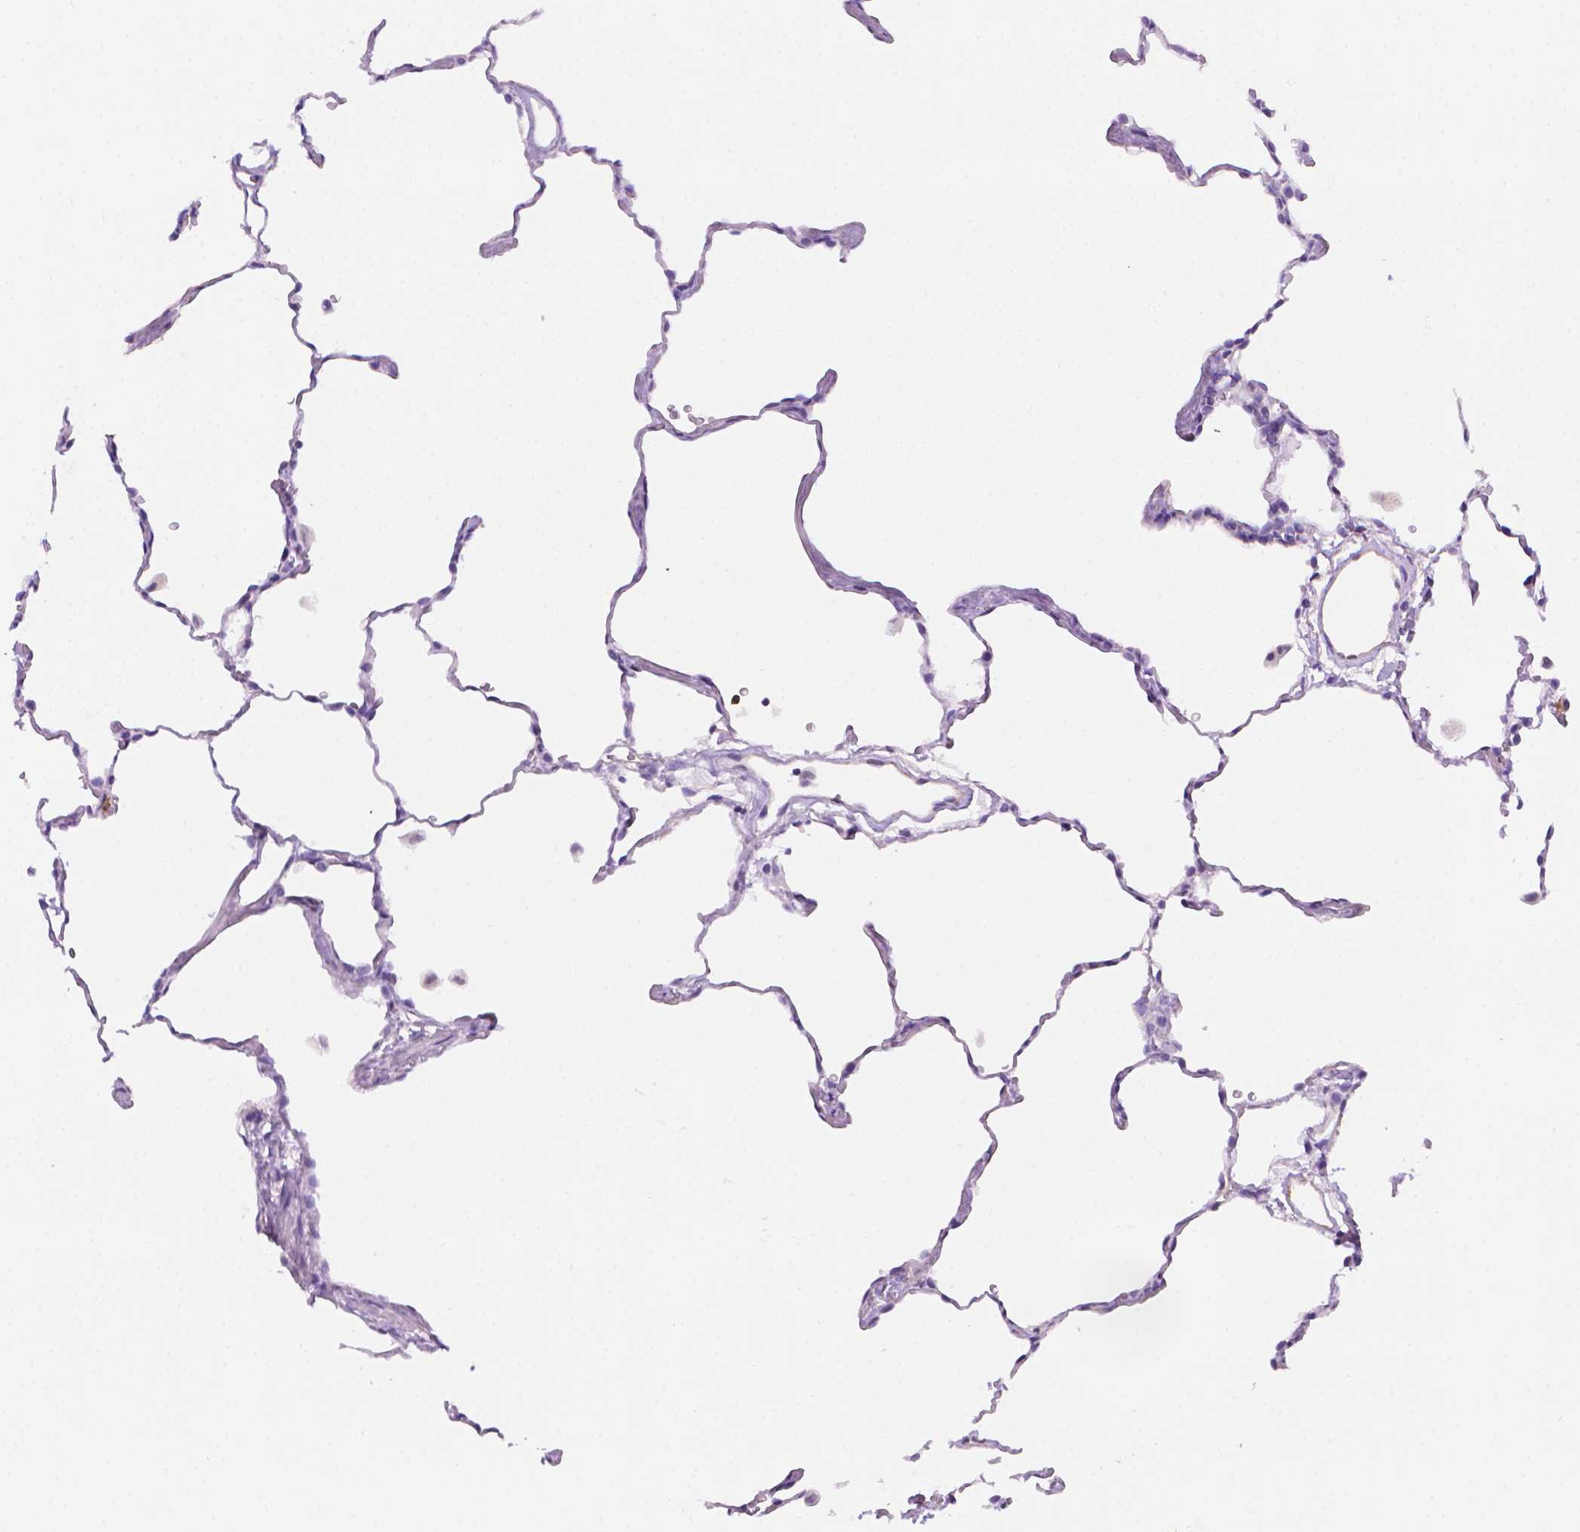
{"staining": {"intensity": "negative", "quantity": "none", "location": "none"}, "tissue": "lung", "cell_type": "Alveolar cells", "image_type": "normal", "snomed": [{"axis": "morphology", "description": "Normal tissue, NOS"}, {"axis": "topography", "description": "Lung"}], "caption": "The photomicrograph shows no significant expression in alveolar cells of lung. (DAB (3,3'-diaminobenzidine) immunohistochemistry (IHC) visualized using brightfield microscopy, high magnification).", "gene": "TMEM184A", "patient": {"sex": "female", "age": 47}}